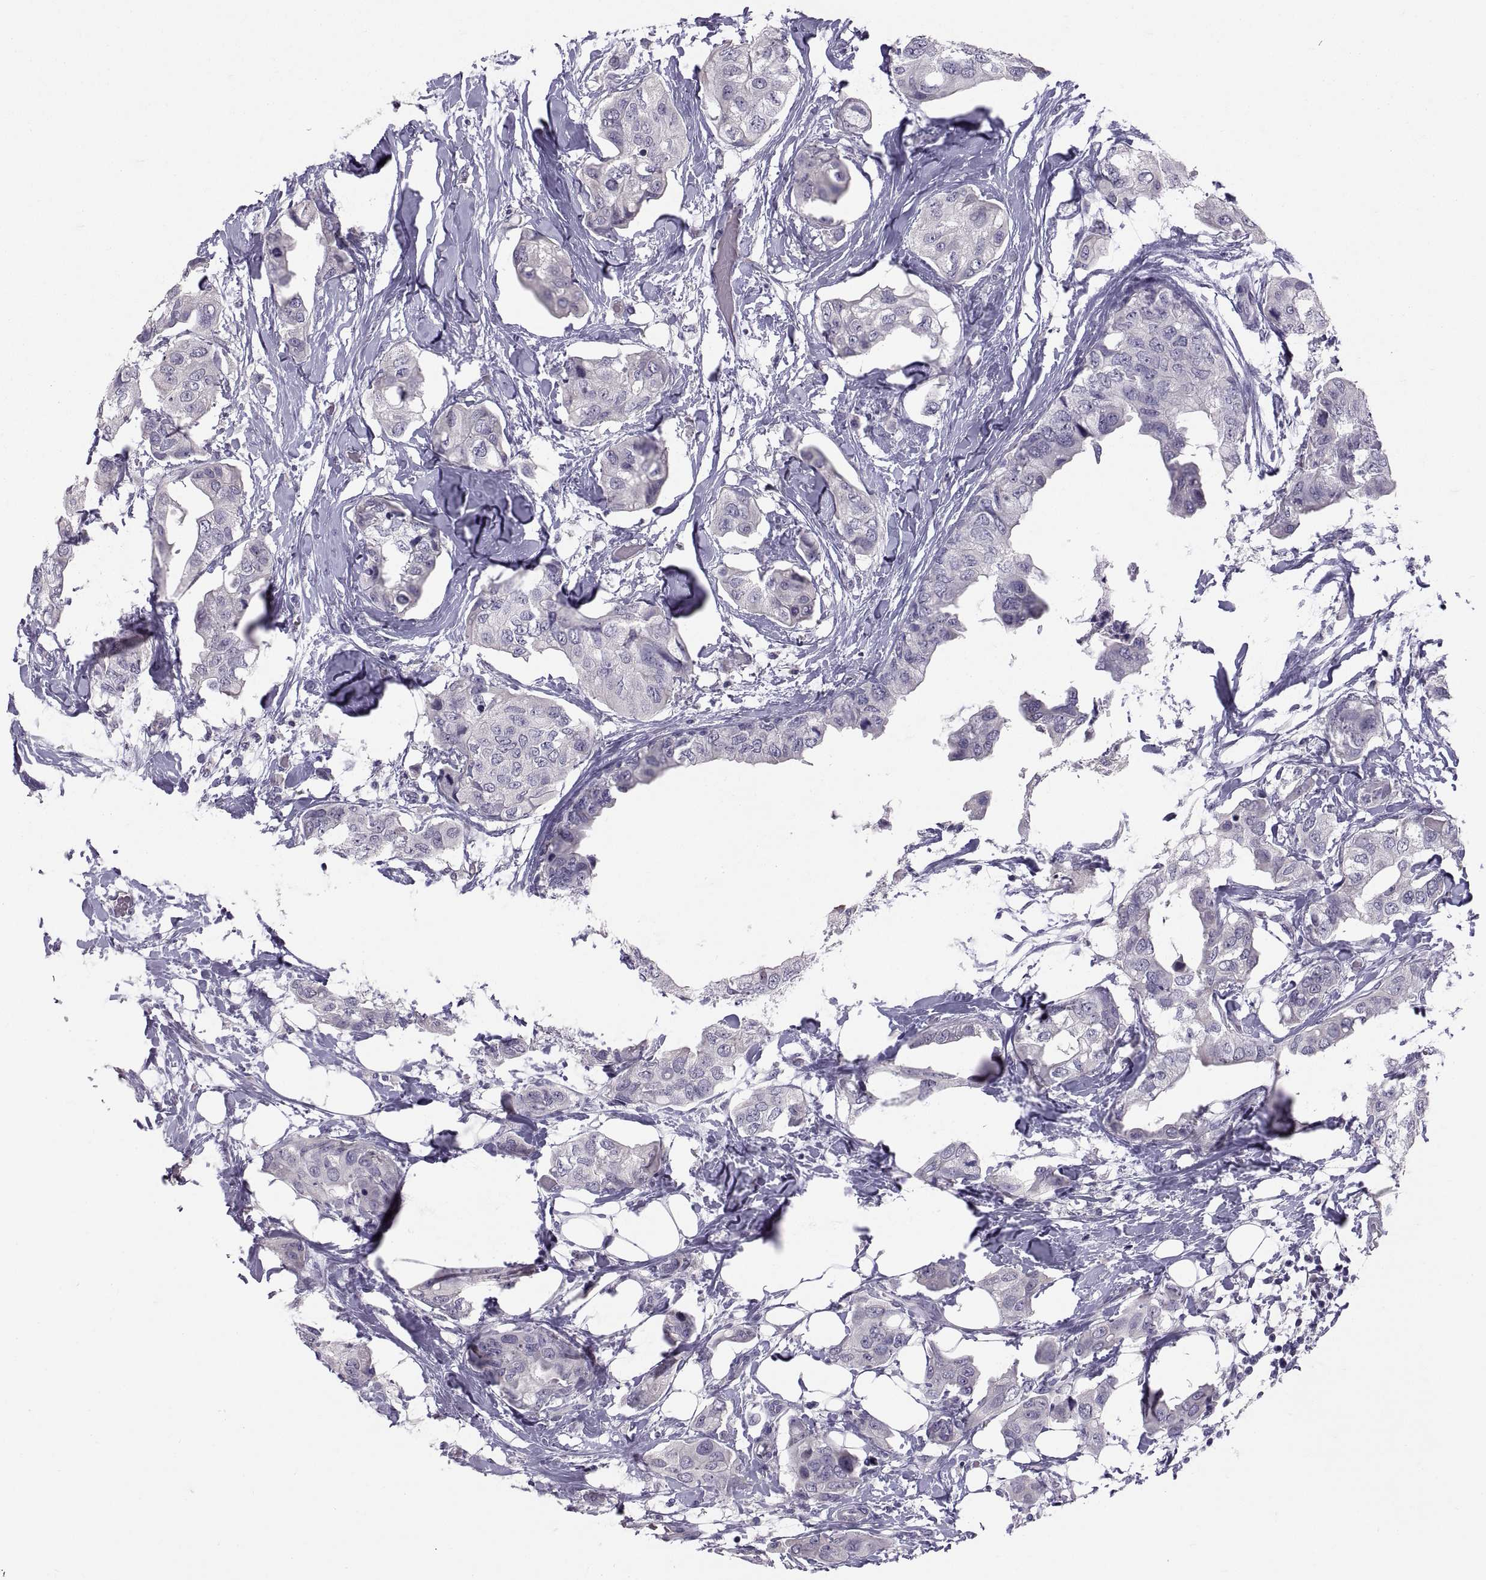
{"staining": {"intensity": "negative", "quantity": "none", "location": "none"}, "tissue": "breast cancer", "cell_type": "Tumor cells", "image_type": "cancer", "snomed": [{"axis": "morphology", "description": "Normal tissue, NOS"}, {"axis": "morphology", "description": "Duct carcinoma"}, {"axis": "topography", "description": "Breast"}], "caption": "DAB (3,3'-diaminobenzidine) immunohistochemical staining of human breast intraductal carcinoma reveals no significant positivity in tumor cells.", "gene": "PTN", "patient": {"sex": "female", "age": 40}}